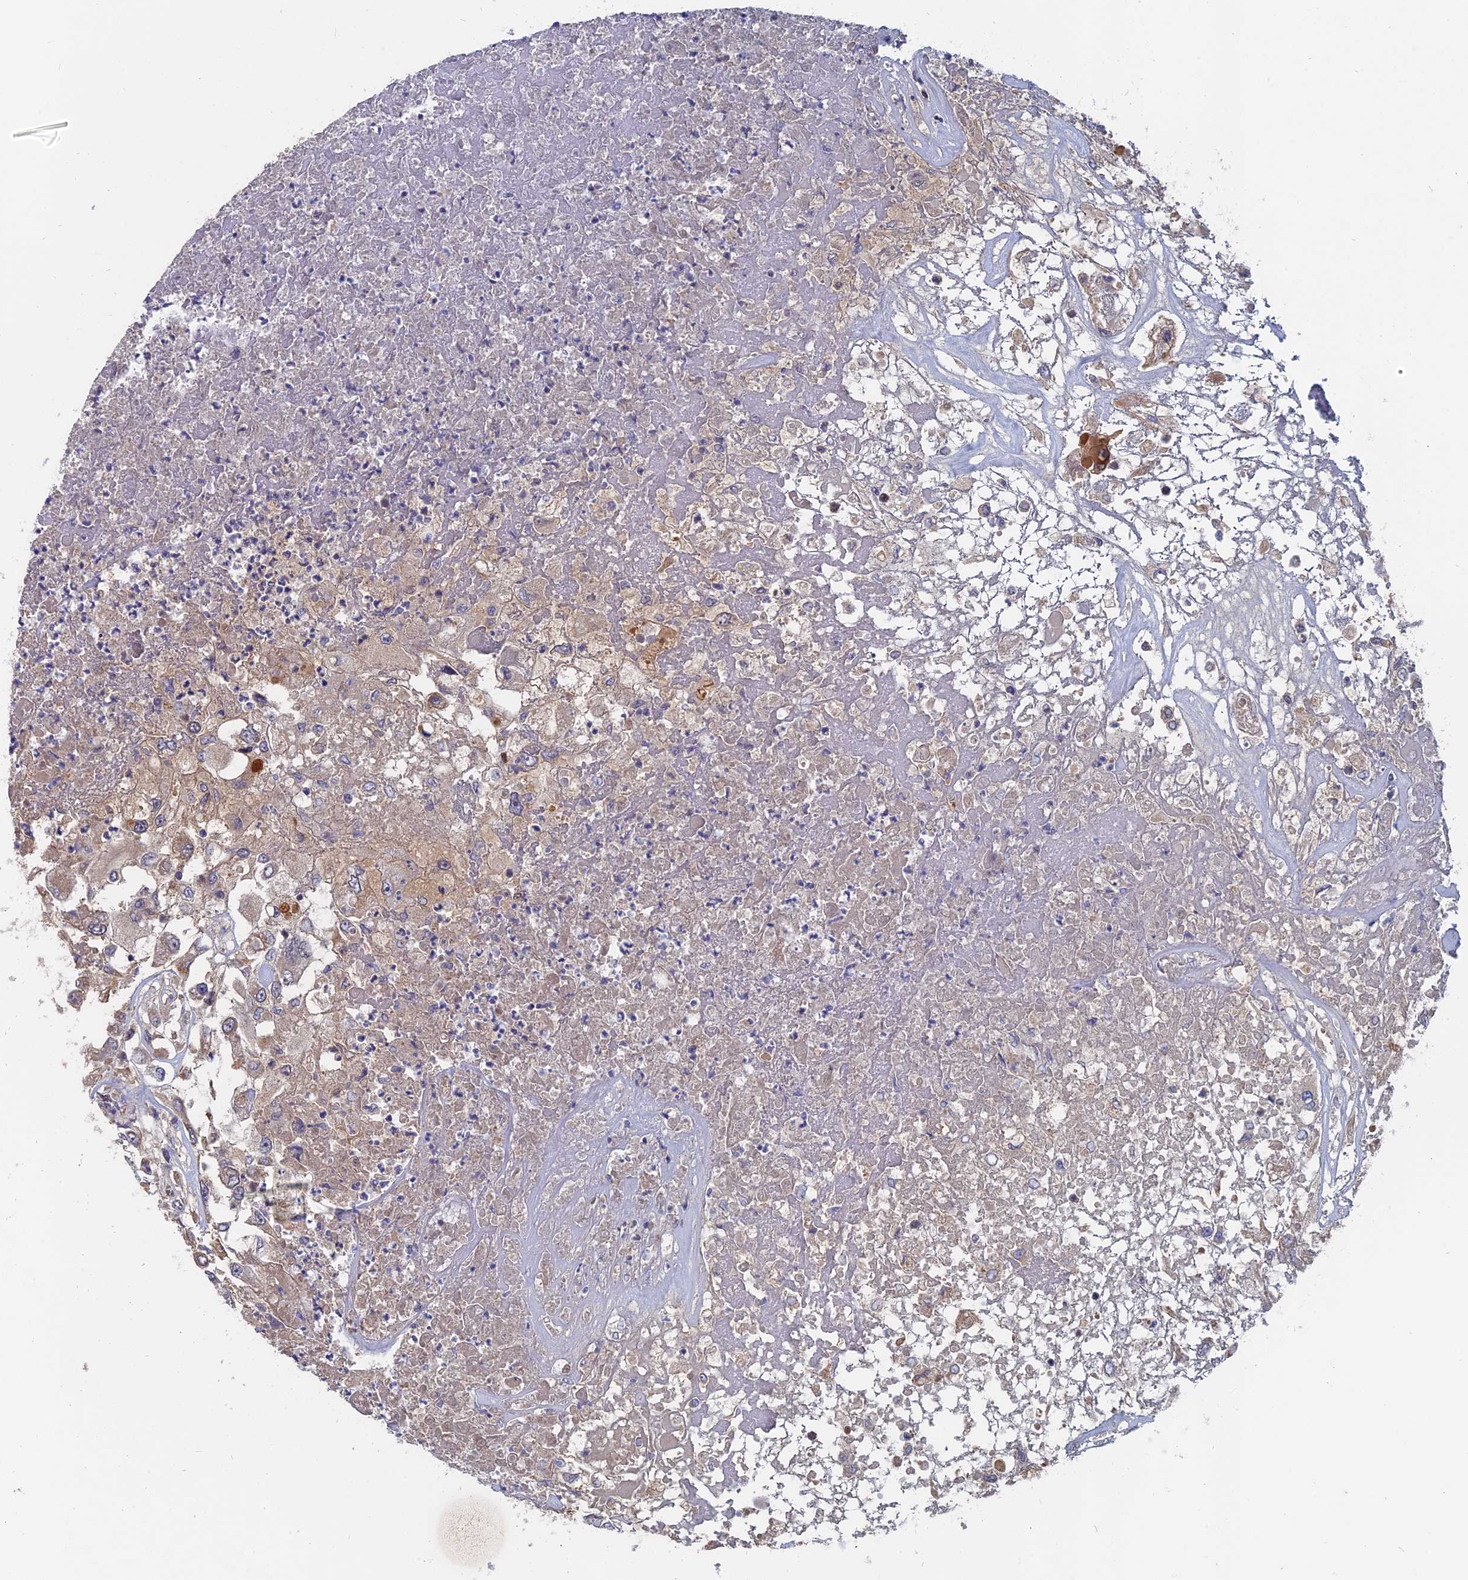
{"staining": {"intensity": "weak", "quantity": "<25%", "location": "cytoplasmic/membranous"}, "tissue": "renal cancer", "cell_type": "Tumor cells", "image_type": "cancer", "snomed": [{"axis": "morphology", "description": "Adenocarcinoma, NOS"}, {"axis": "topography", "description": "Kidney"}], "caption": "This is an immunohistochemistry histopathology image of human renal adenocarcinoma. There is no staining in tumor cells.", "gene": "SLC33A1", "patient": {"sex": "female", "age": 52}}